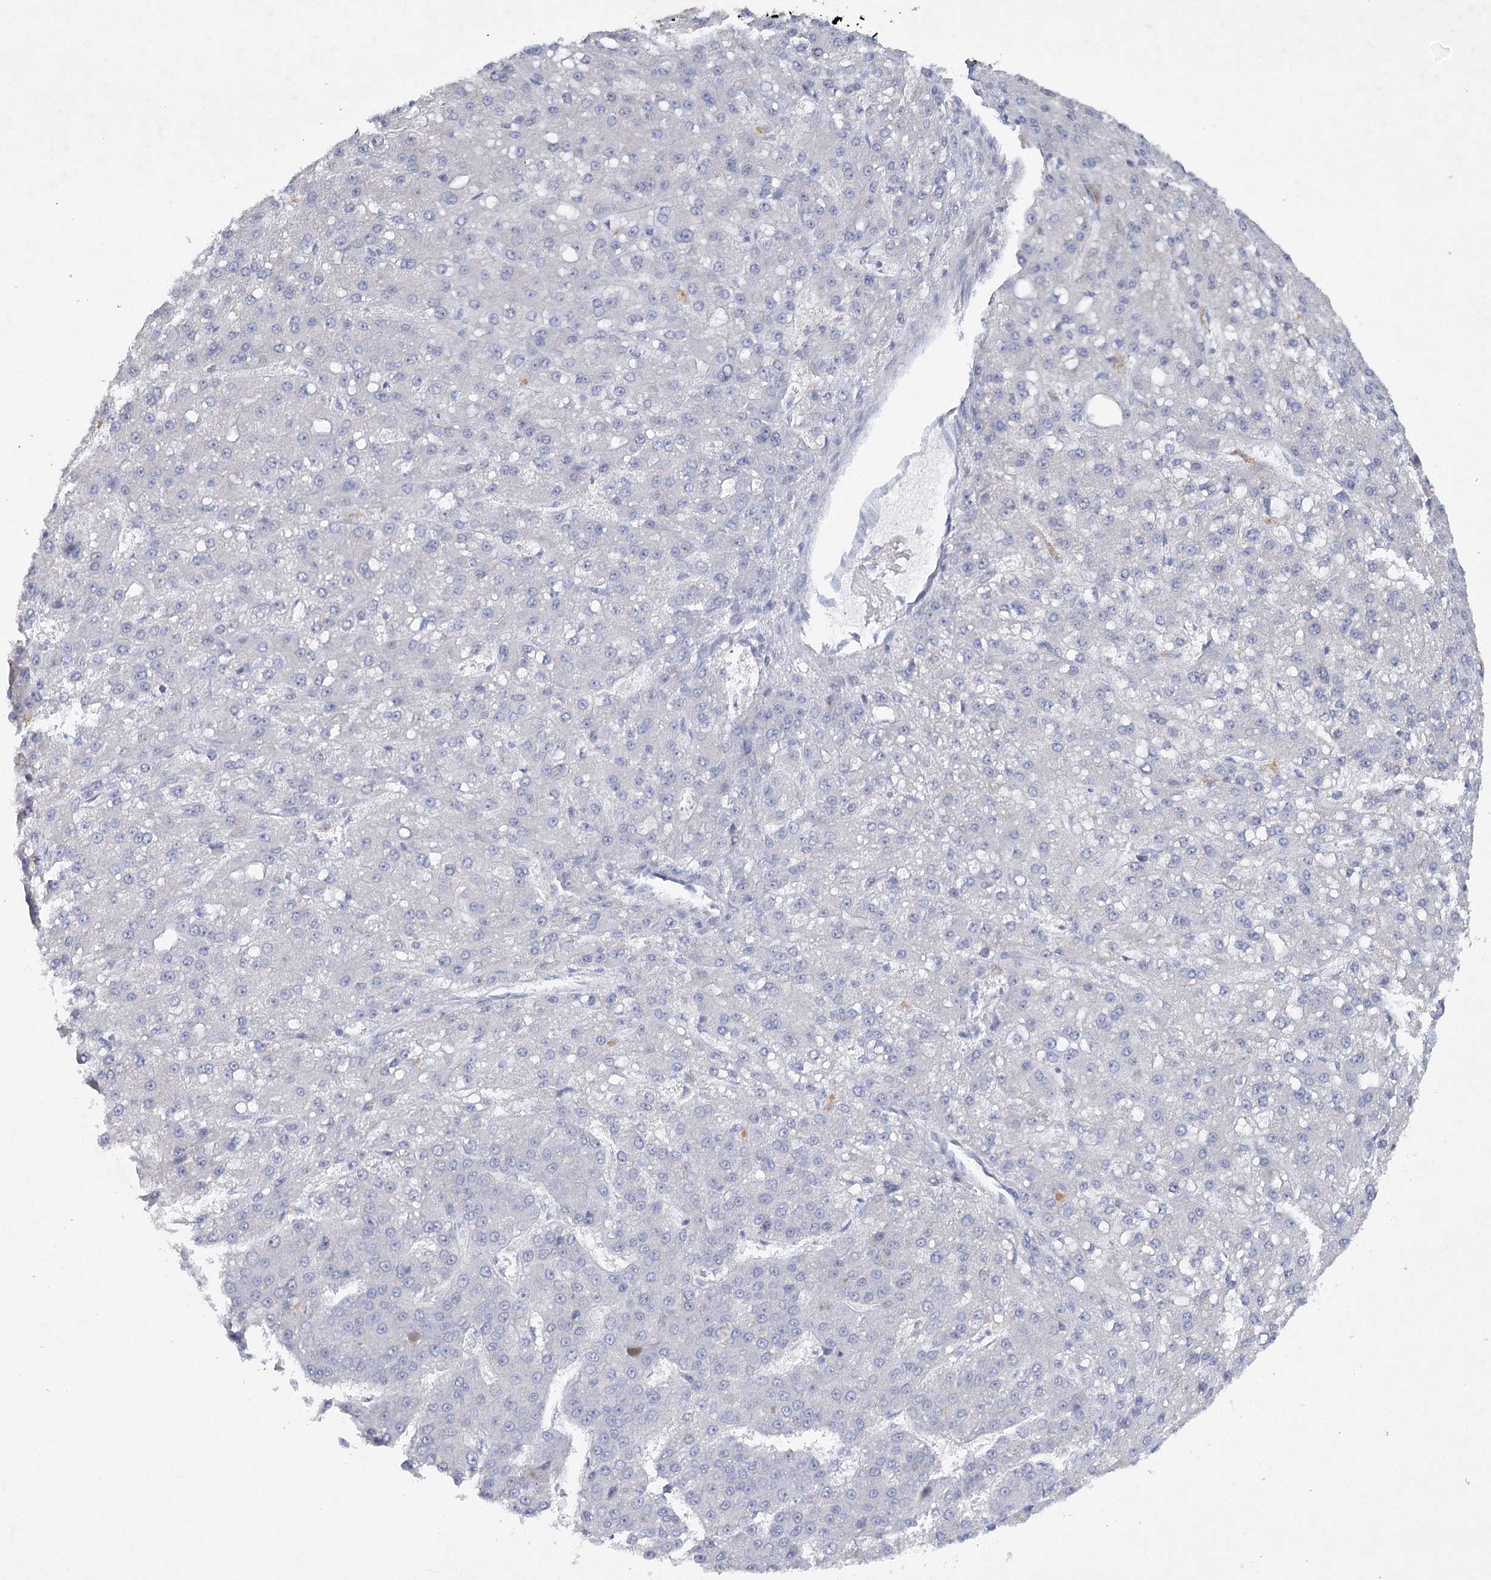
{"staining": {"intensity": "negative", "quantity": "none", "location": "none"}, "tissue": "liver cancer", "cell_type": "Tumor cells", "image_type": "cancer", "snomed": [{"axis": "morphology", "description": "Carcinoma, Hepatocellular, NOS"}, {"axis": "topography", "description": "Liver"}], "caption": "DAB (3,3'-diaminobenzidine) immunohistochemical staining of human liver cancer demonstrates no significant staining in tumor cells. Brightfield microscopy of immunohistochemistry (IHC) stained with DAB (brown) and hematoxylin (blue), captured at high magnification.", "gene": "MAP3K13", "patient": {"sex": "male", "age": 67}}